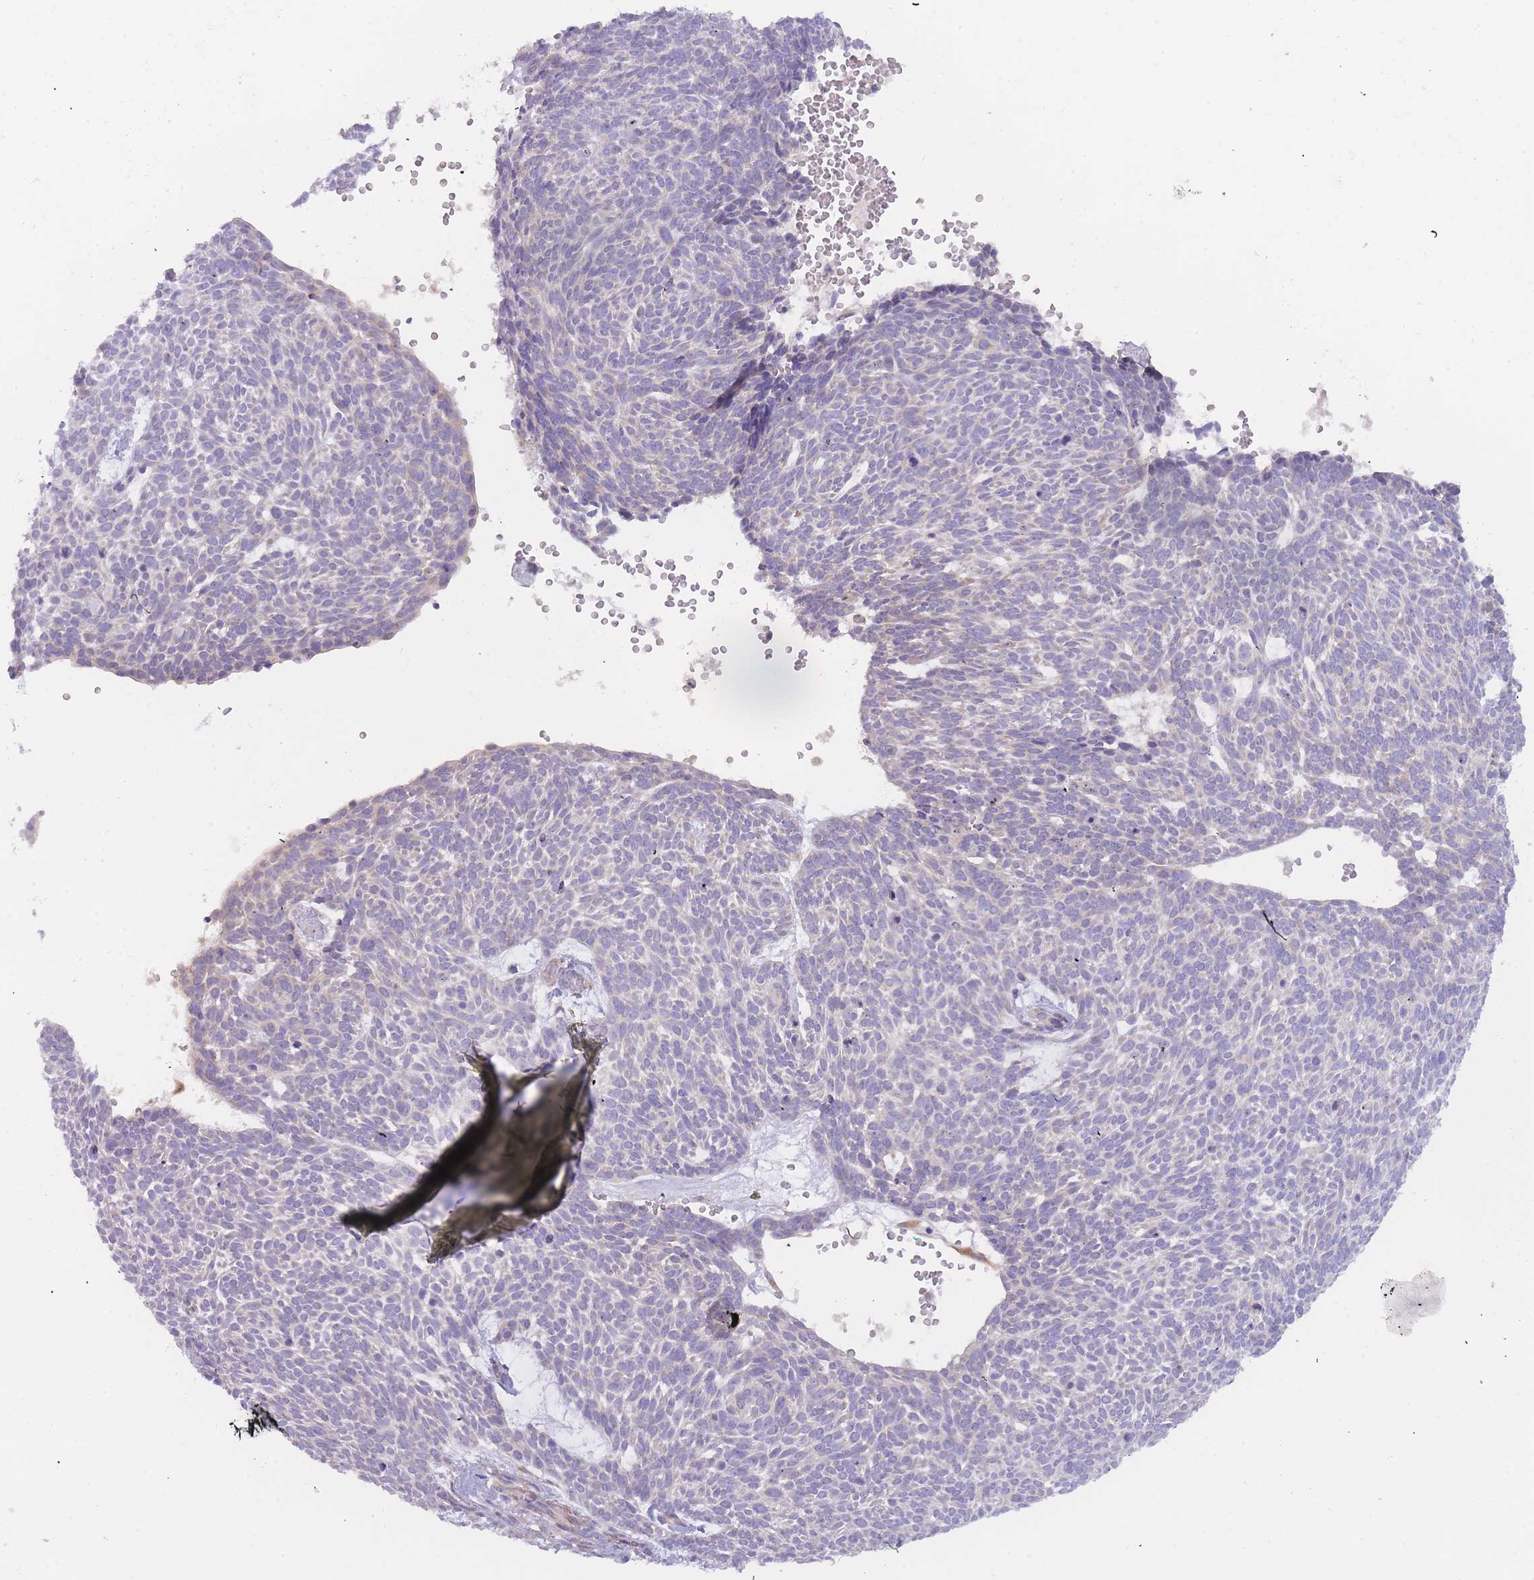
{"staining": {"intensity": "negative", "quantity": "none", "location": "none"}, "tissue": "skin cancer", "cell_type": "Tumor cells", "image_type": "cancer", "snomed": [{"axis": "morphology", "description": "Basal cell carcinoma"}, {"axis": "topography", "description": "Skin"}], "caption": "The micrograph reveals no significant expression in tumor cells of skin cancer (basal cell carcinoma).", "gene": "SLC35E4", "patient": {"sex": "male", "age": 61}}